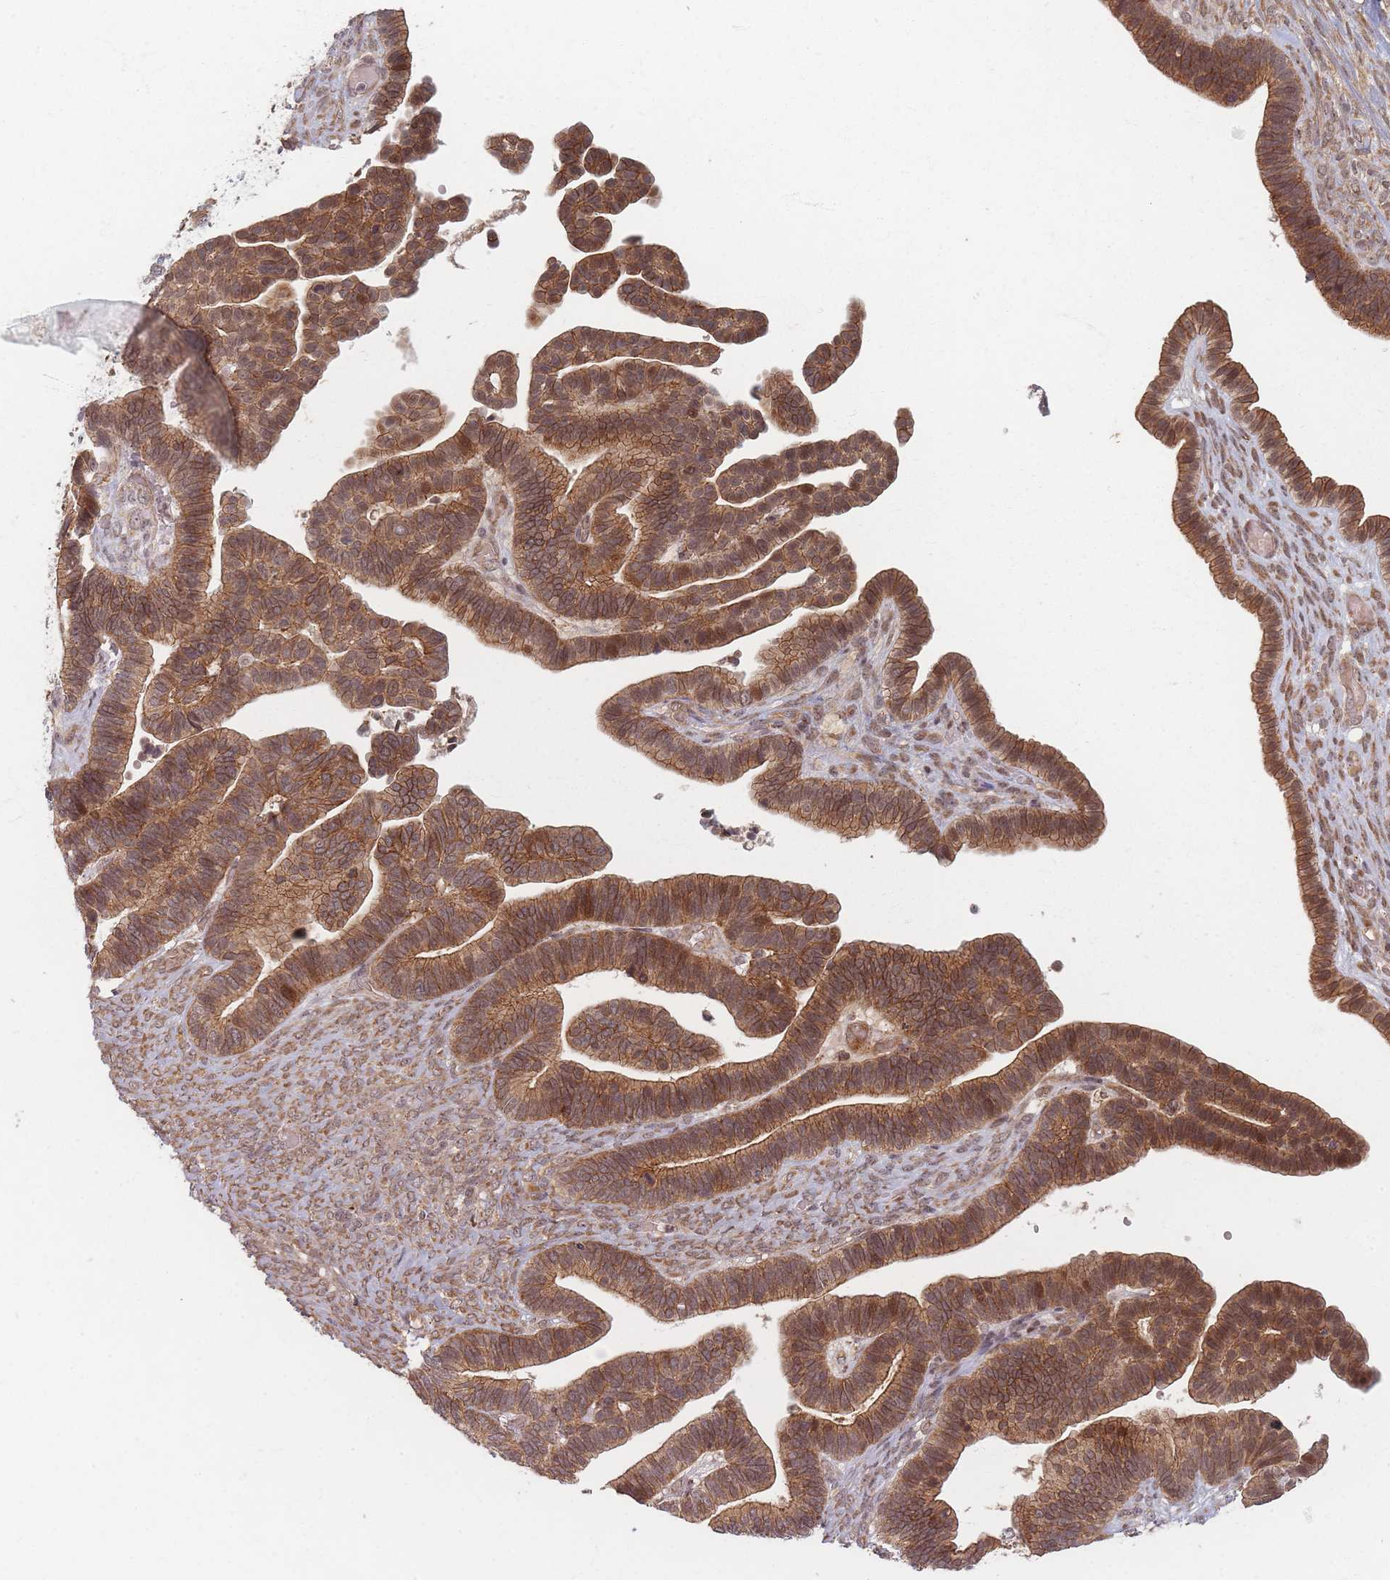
{"staining": {"intensity": "strong", "quantity": ">75%", "location": "cytoplasmic/membranous,nuclear"}, "tissue": "ovarian cancer", "cell_type": "Tumor cells", "image_type": "cancer", "snomed": [{"axis": "morphology", "description": "Cystadenocarcinoma, serous, NOS"}, {"axis": "topography", "description": "Ovary"}], "caption": "The histopathology image shows immunohistochemical staining of ovarian cancer (serous cystadenocarcinoma). There is strong cytoplasmic/membranous and nuclear staining is identified in about >75% of tumor cells.", "gene": "RADX", "patient": {"sex": "female", "age": 56}}